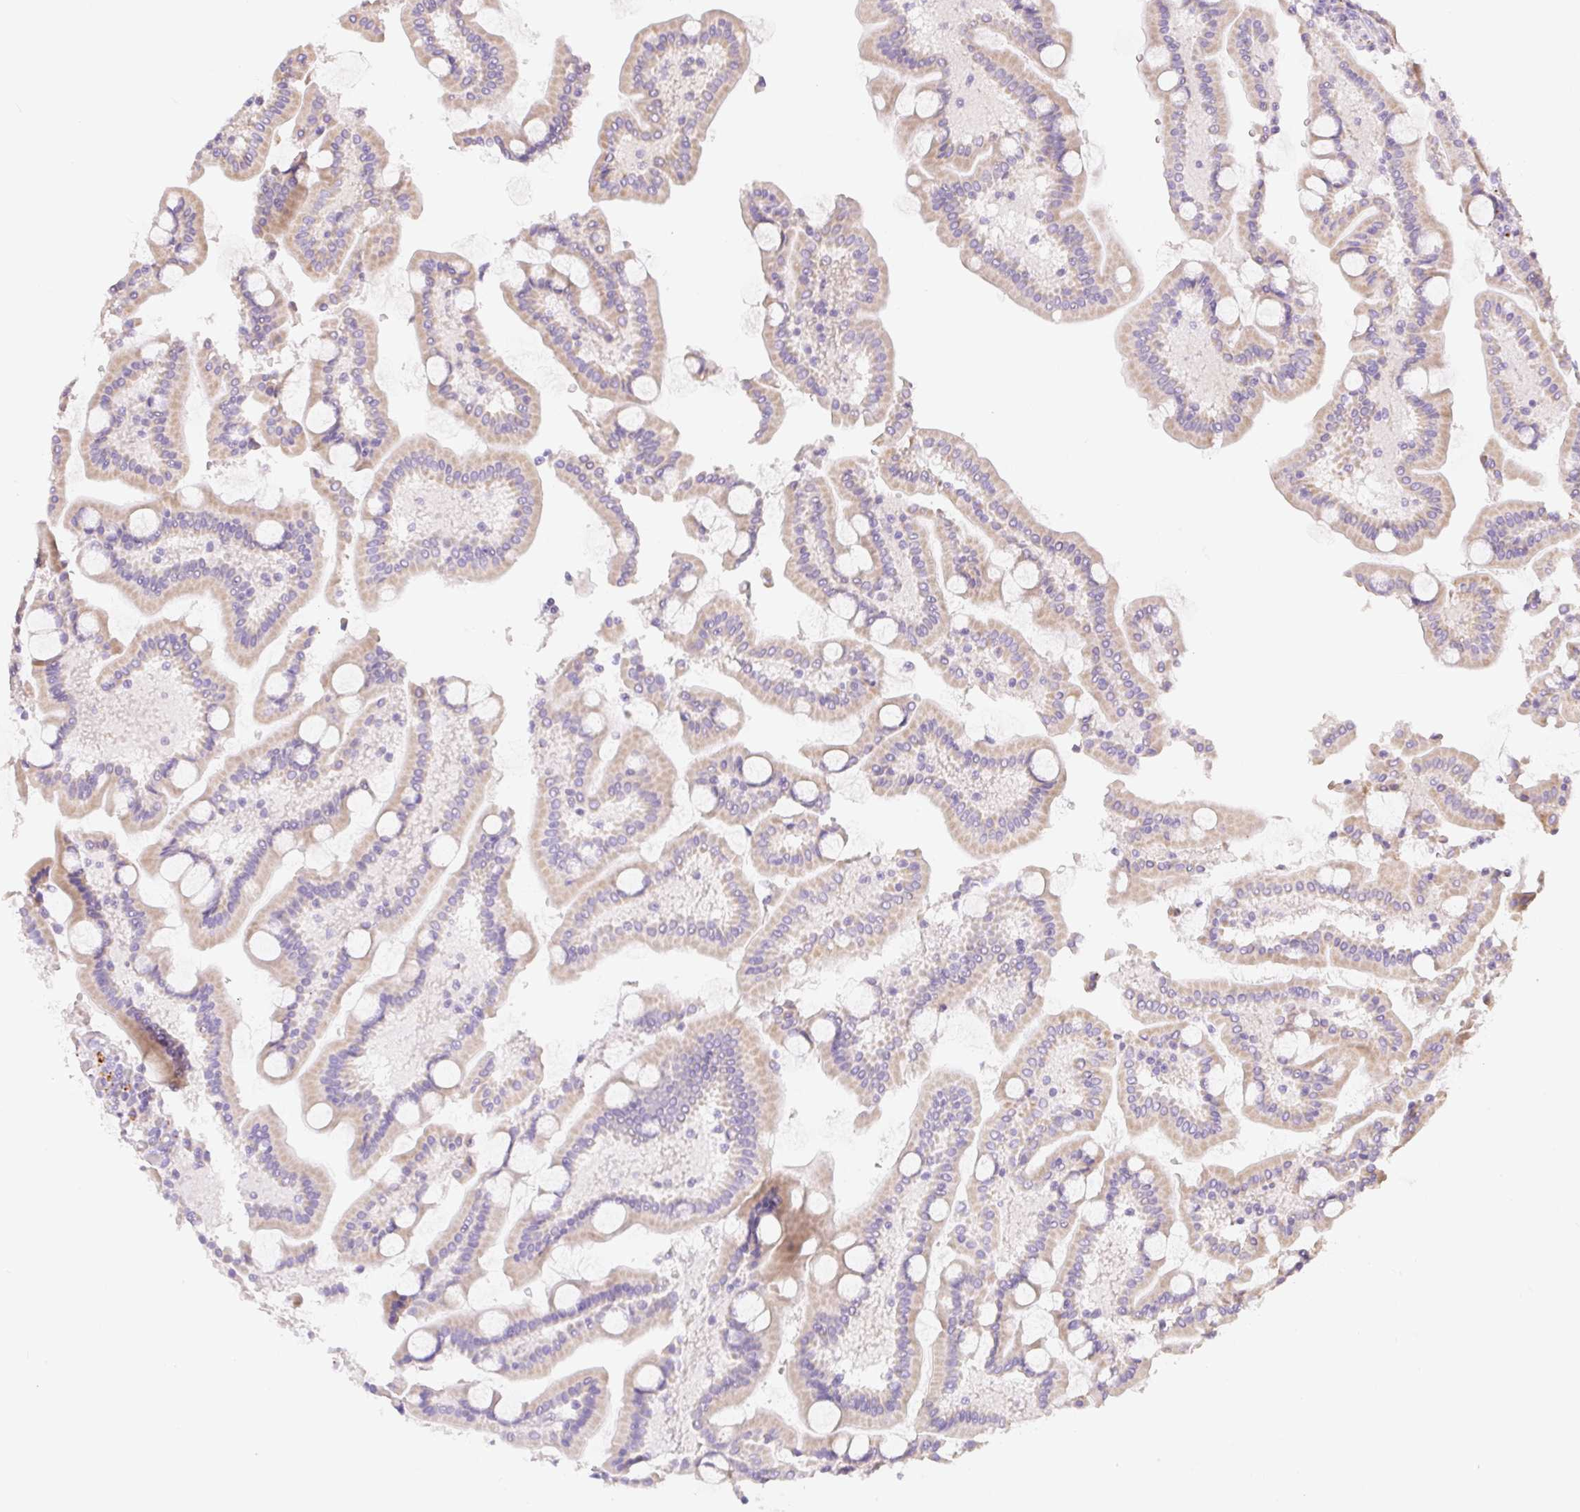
{"staining": {"intensity": "weak", "quantity": "25%-75%", "location": "cytoplasmic/membranous"}, "tissue": "duodenum", "cell_type": "Glandular cells", "image_type": "normal", "snomed": [{"axis": "morphology", "description": "Normal tissue, NOS"}, {"axis": "topography", "description": "Duodenum"}], "caption": "The photomicrograph demonstrates a brown stain indicating the presence of a protein in the cytoplasmic/membranous of glandular cells in duodenum.", "gene": "CLEC3A", "patient": {"sex": "male", "age": 55}}